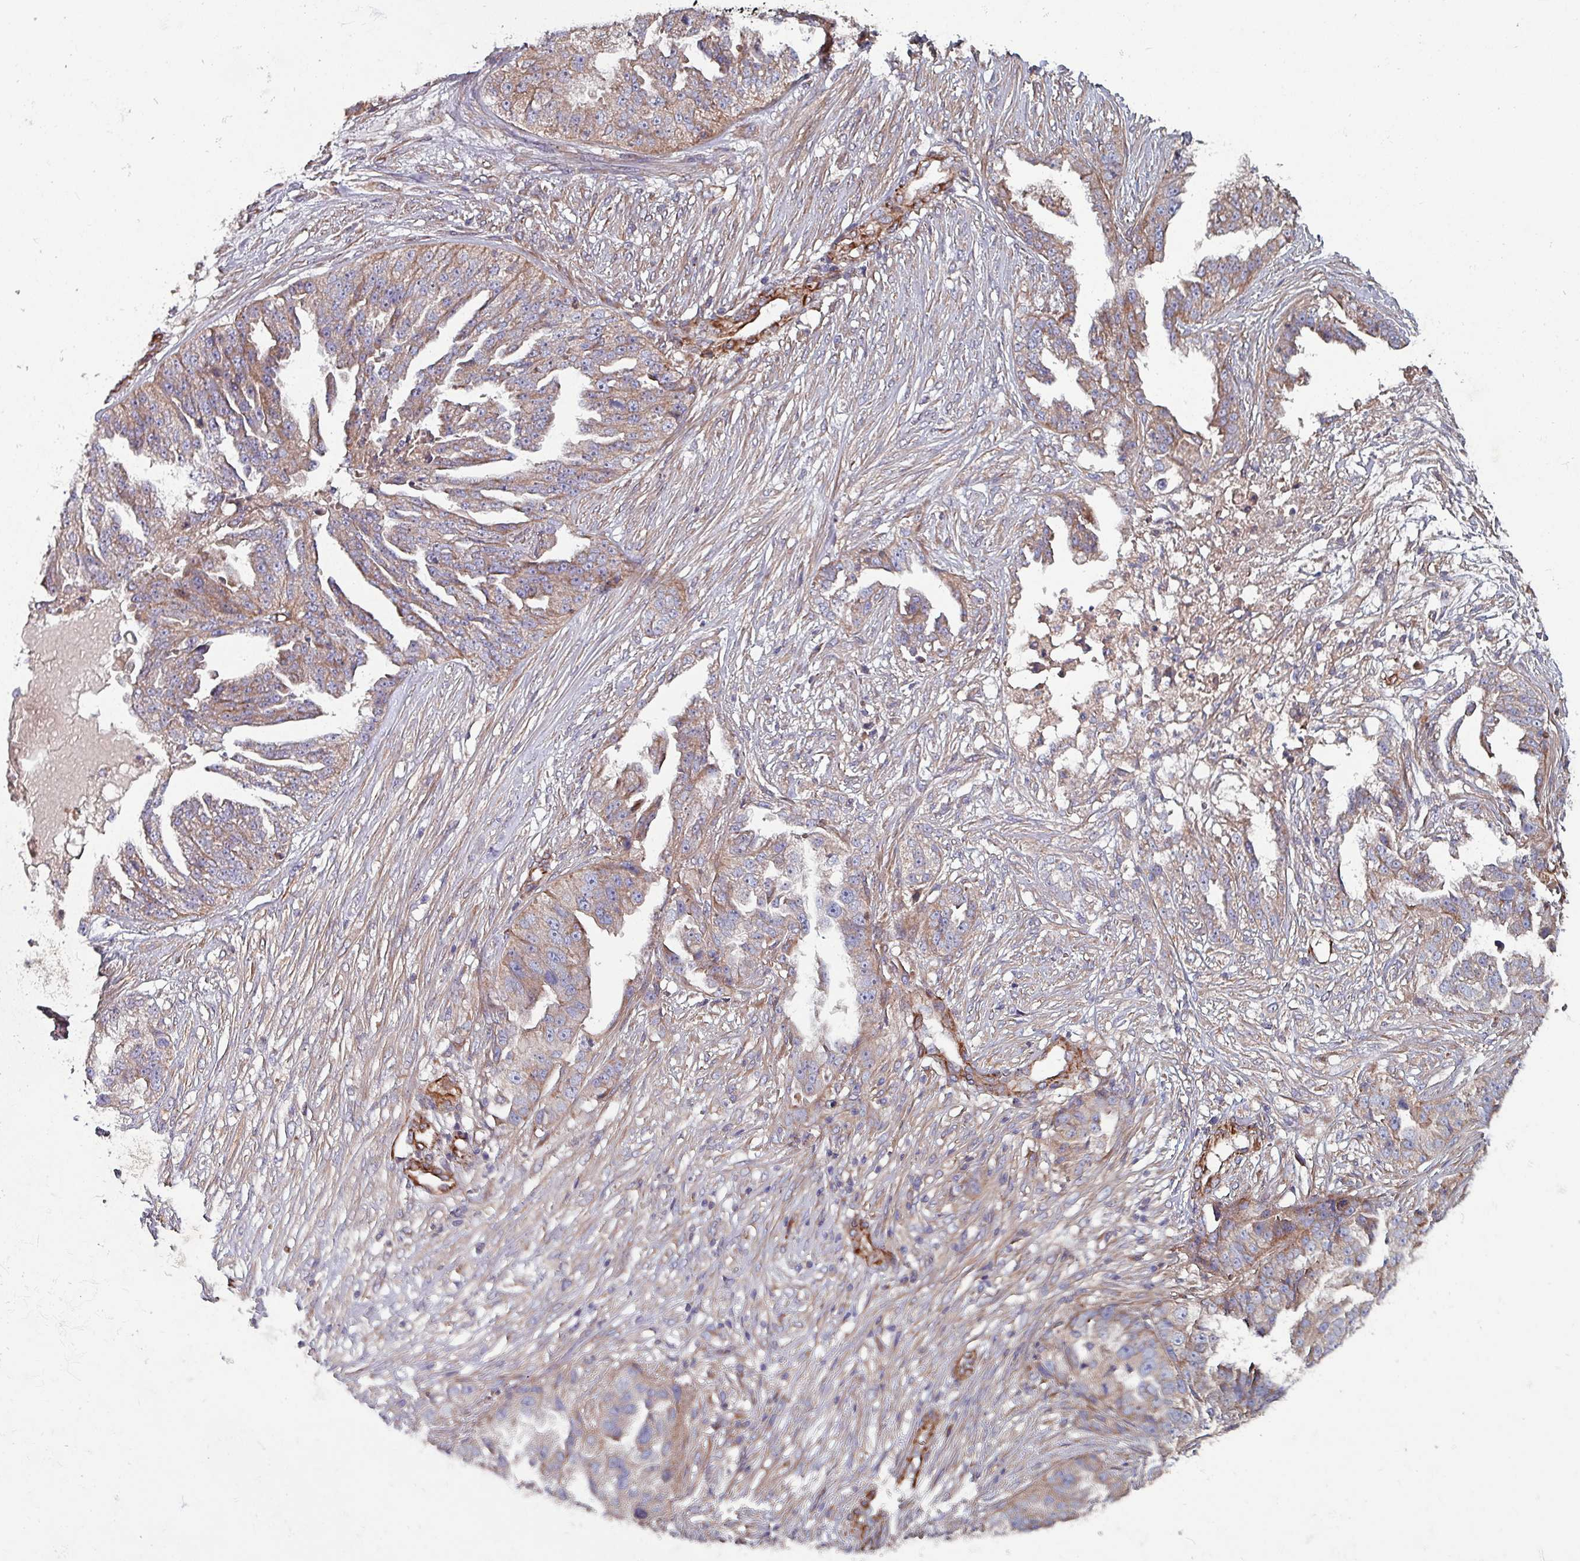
{"staining": {"intensity": "weak", "quantity": "25%-75%", "location": "cytoplasmic/membranous"}, "tissue": "ovarian cancer", "cell_type": "Tumor cells", "image_type": "cancer", "snomed": [{"axis": "morphology", "description": "Cystadenocarcinoma, serous, NOS"}, {"axis": "topography", "description": "Ovary"}], "caption": "This photomicrograph exhibits ovarian serous cystadenocarcinoma stained with immunohistochemistry to label a protein in brown. The cytoplasmic/membranous of tumor cells show weak positivity for the protein. Nuclei are counter-stained blue.", "gene": "ANO10", "patient": {"sex": "female", "age": 58}}